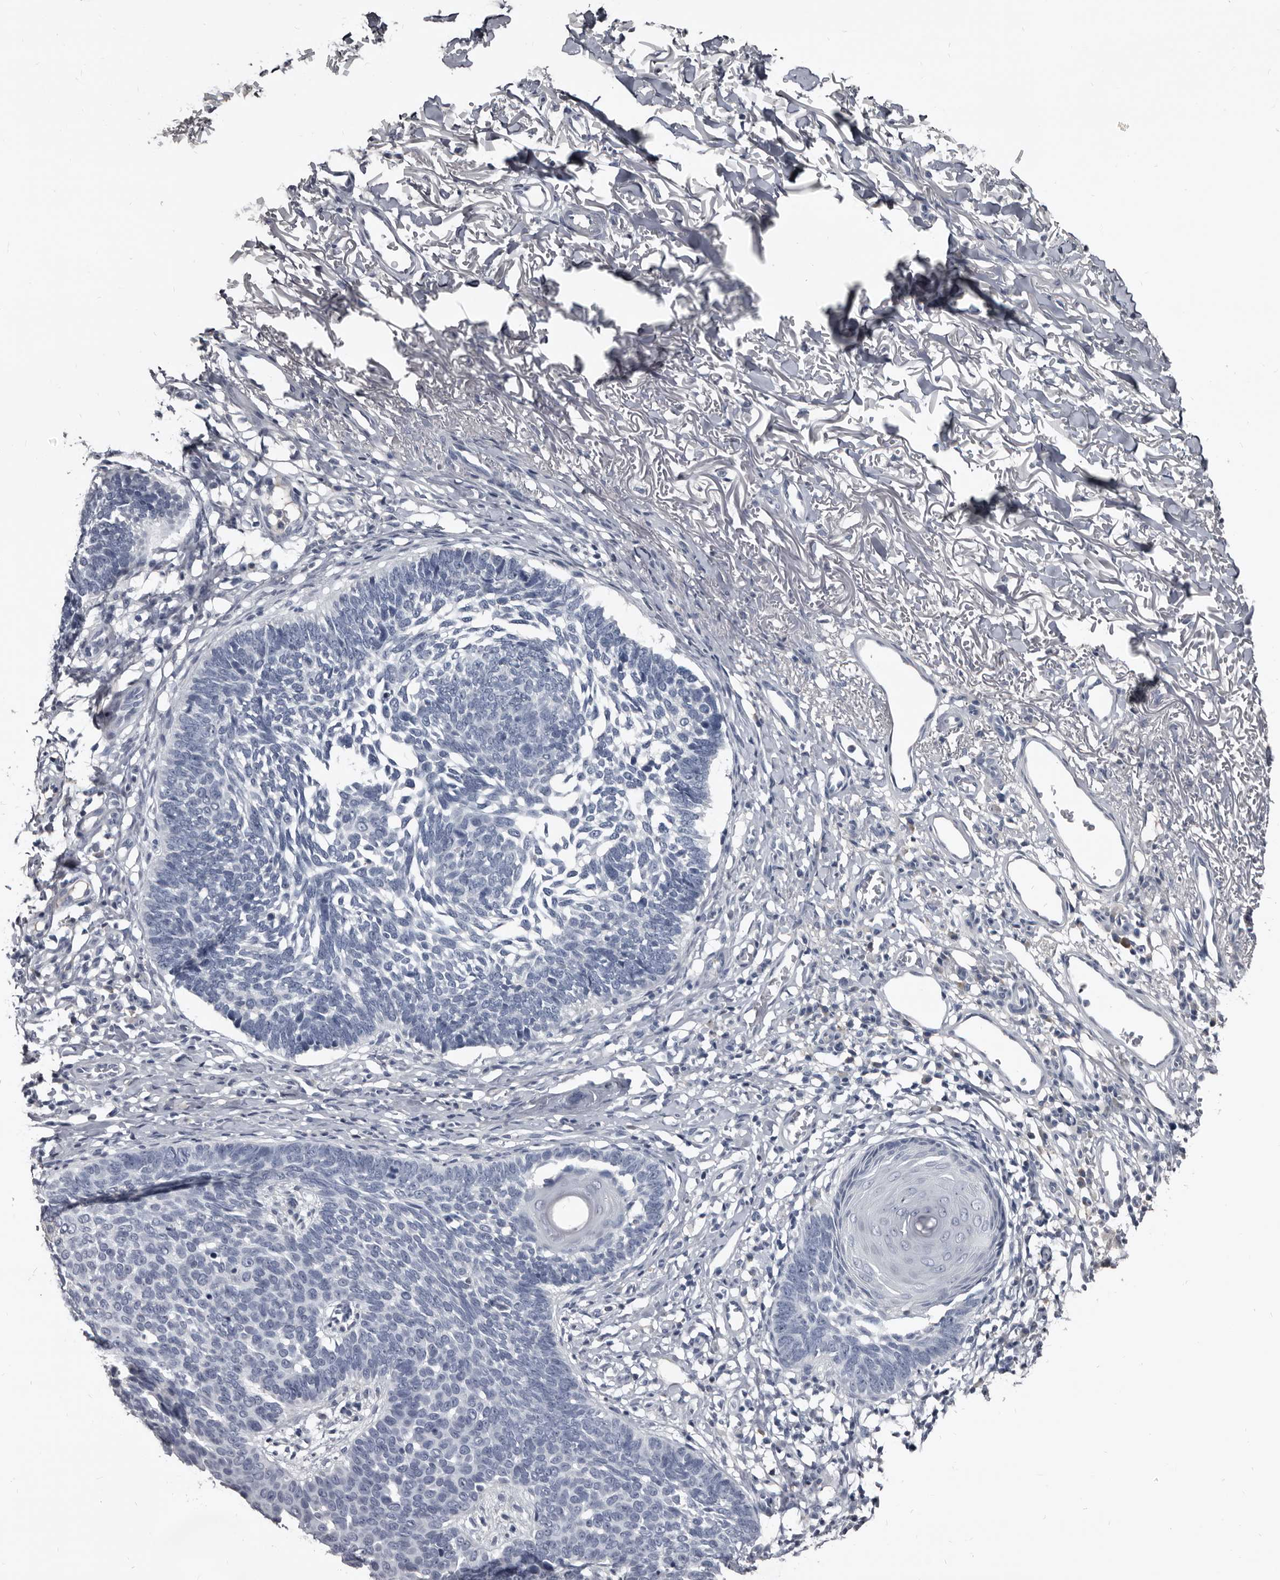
{"staining": {"intensity": "negative", "quantity": "none", "location": "none"}, "tissue": "skin cancer", "cell_type": "Tumor cells", "image_type": "cancer", "snomed": [{"axis": "morphology", "description": "Normal tissue, NOS"}, {"axis": "morphology", "description": "Basal cell carcinoma"}, {"axis": "topography", "description": "Skin"}], "caption": "There is no significant staining in tumor cells of basal cell carcinoma (skin). (Stains: DAB (3,3'-diaminobenzidine) IHC with hematoxylin counter stain, Microscopy: brightfield microscopy at high magnification).", "gene": "GREB1", "patient": {"sex": "male", "age": 77}}